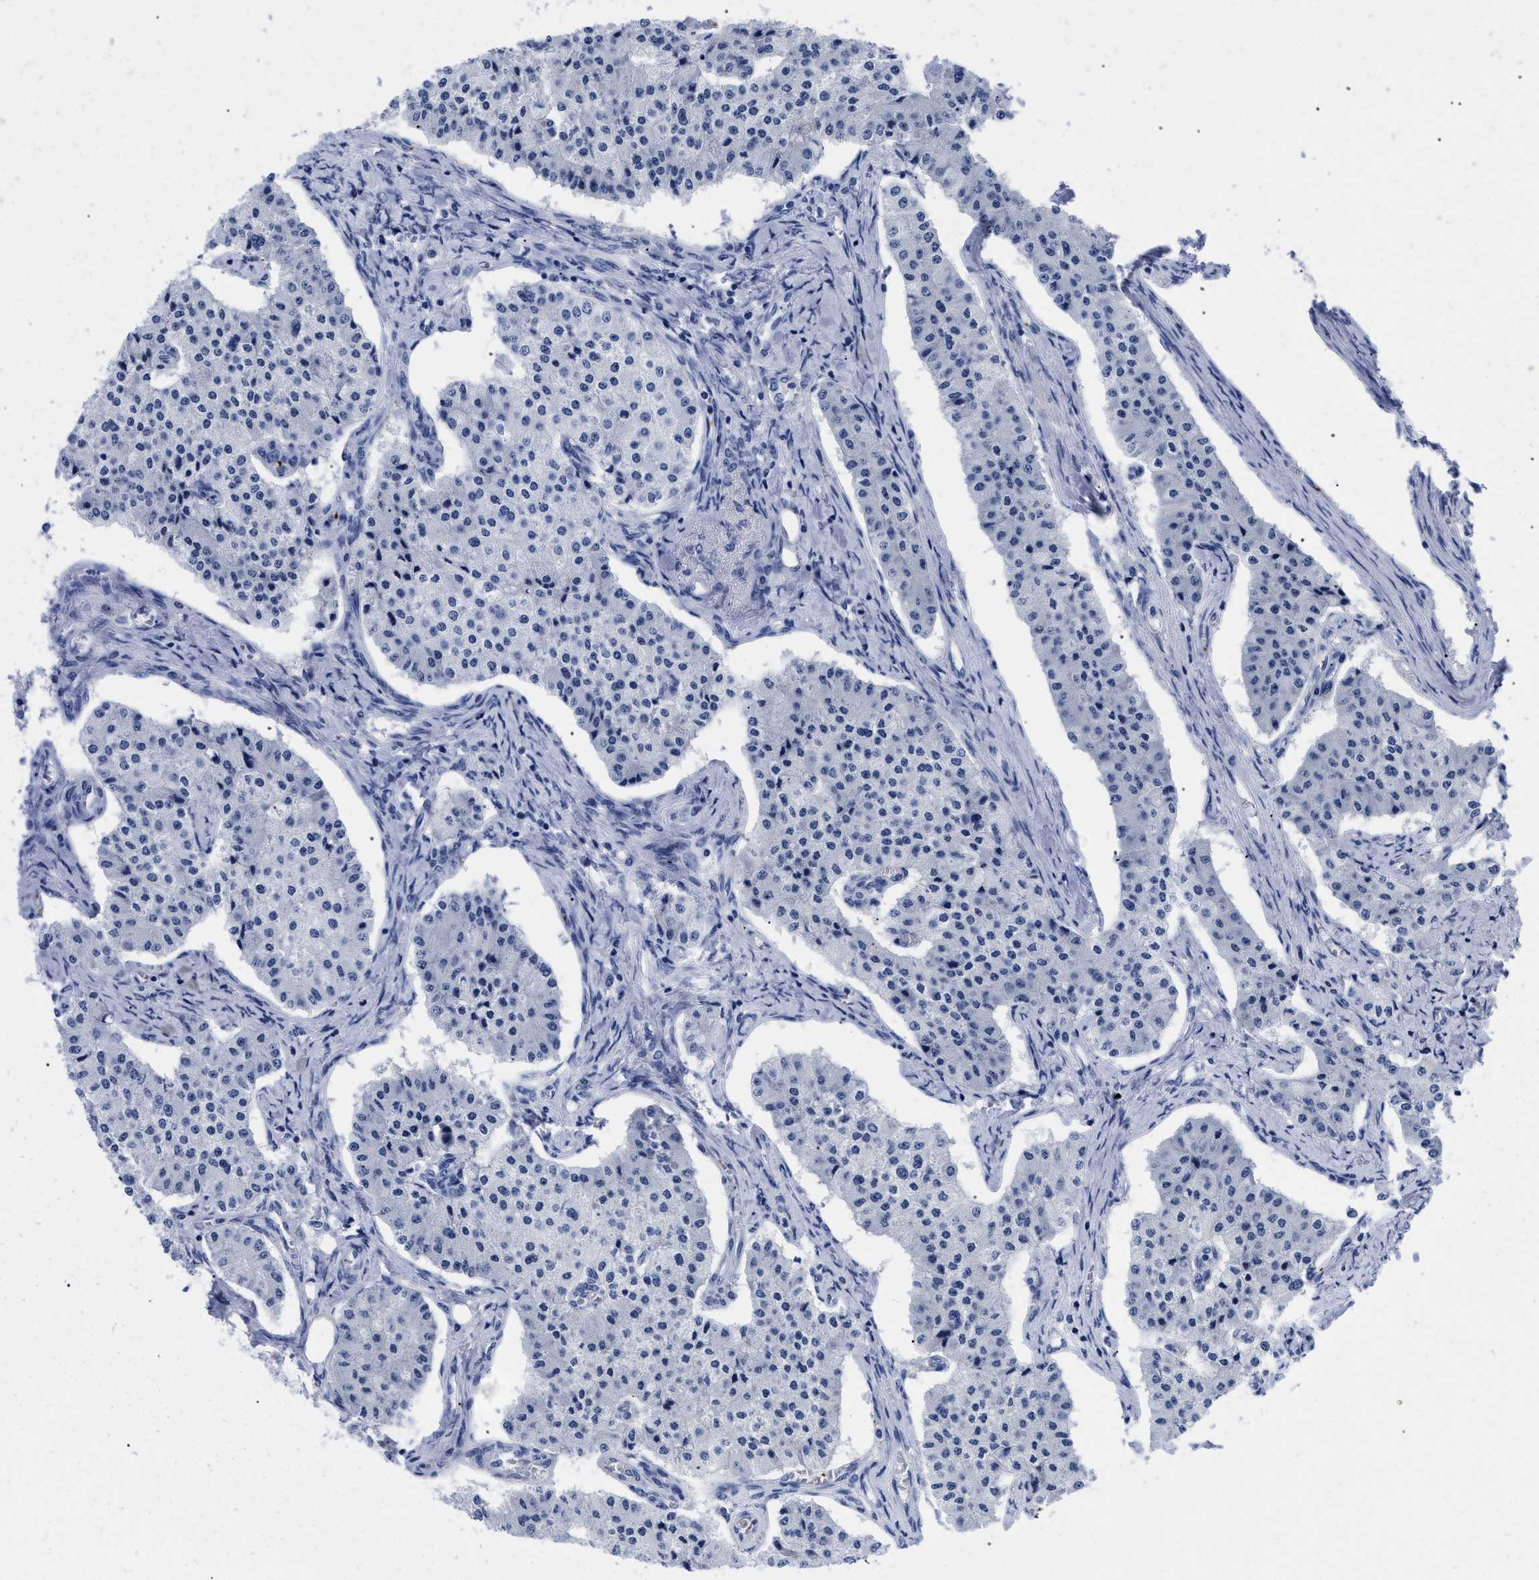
{"staining": {"intensity": "negative", "quantity": "none", "location": "none"}, "tissue": "carcinoid", "cell_type": "Tumor cells", "image_type": "cancer", "snomed": [{"axis": "morphology", "description": "Carcinoid, malignant, NOS"}, {"axis": "topography", "description": "Colon"}], "caption": "Carcinoid was stained to show a protein in brown. There is no significant staining in tumor cells. (DAB immunohistochemistry with hematoxylin counter stain).", "gene": "TREML1", "patient": {"sex": "female", "age": 52}}